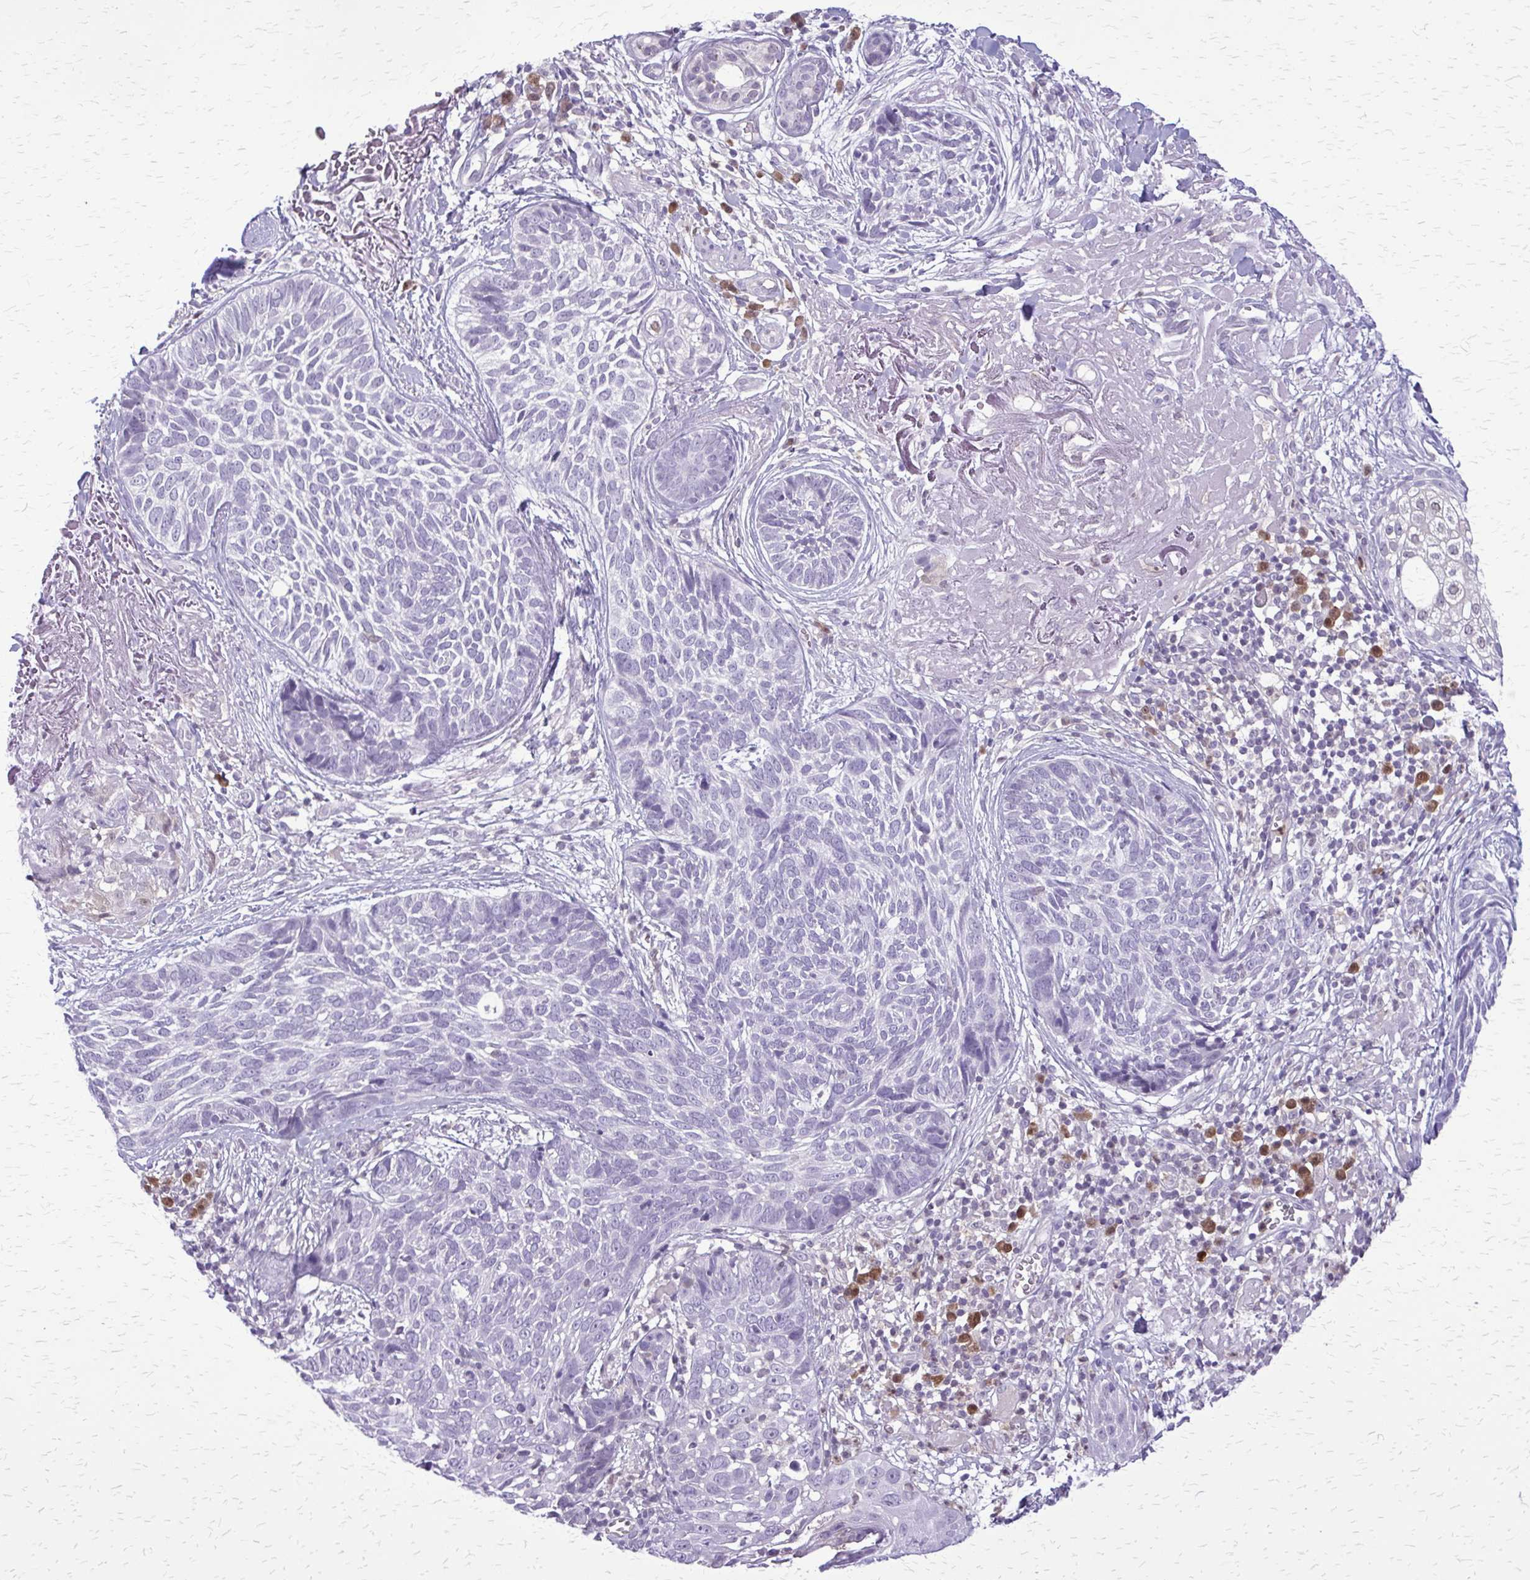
{"staining": {"intensity": "negative", "quantity": "none", "location": "none"}, "tissue": "skin cancer", "cell_type": "Tumor cells", "image_type": "cancer", "snomed": [{"axis": "morphology", "description": "Basal cell carcinoma"}, {"axis": "topography", "description": "Skin"}, {"axis": "topography", "description": "Skin of face"}], "caption": "Tumor cells are negative for protein expression in human skin cancer.", "gene": "GLRX", "patient": {"sex": "female", "age": 95}}